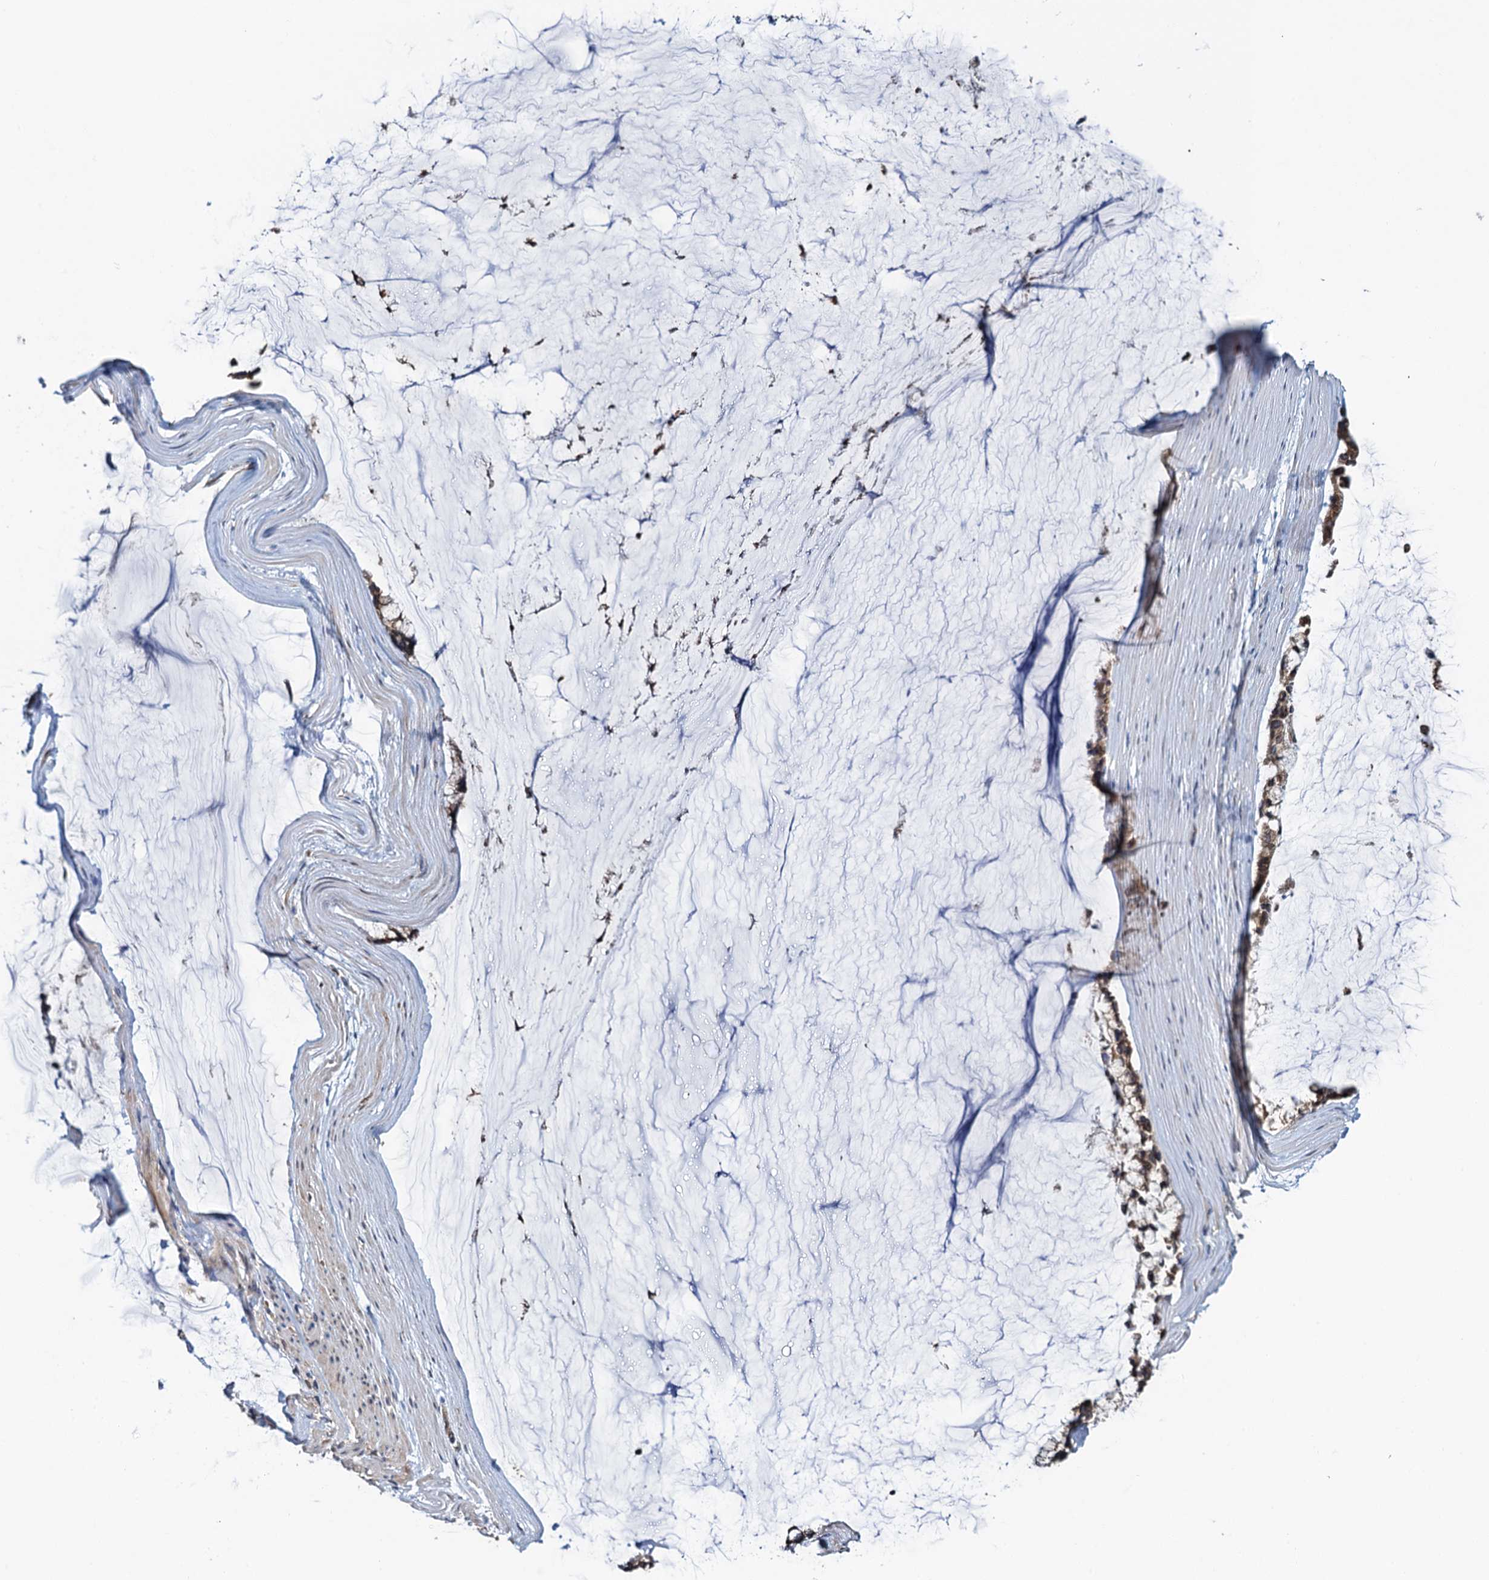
{"staining": {"intensity": "moderate", "quantity": ">75%", "location": "cytoplasmic/membranous"}, "tissue": "ovarian cancer", "cell_type": "Tumor cells", "image_type": "cancer", "snomed": [{"axis": "morphology", "description": "Cystadenocarcinoma, mucinous, NOS"}, {"axis": "topography", "description": "Ovary"}], "caption": "IHC (DAB (3,3'-diaminobenzidine)) staining of human ovarian cancer exhibits moderate cytoplasmic/membranous protein staining in about >75% of tumor cells.", "gene": "EVX2", "patient": {"sex": "female", "age": 39}}